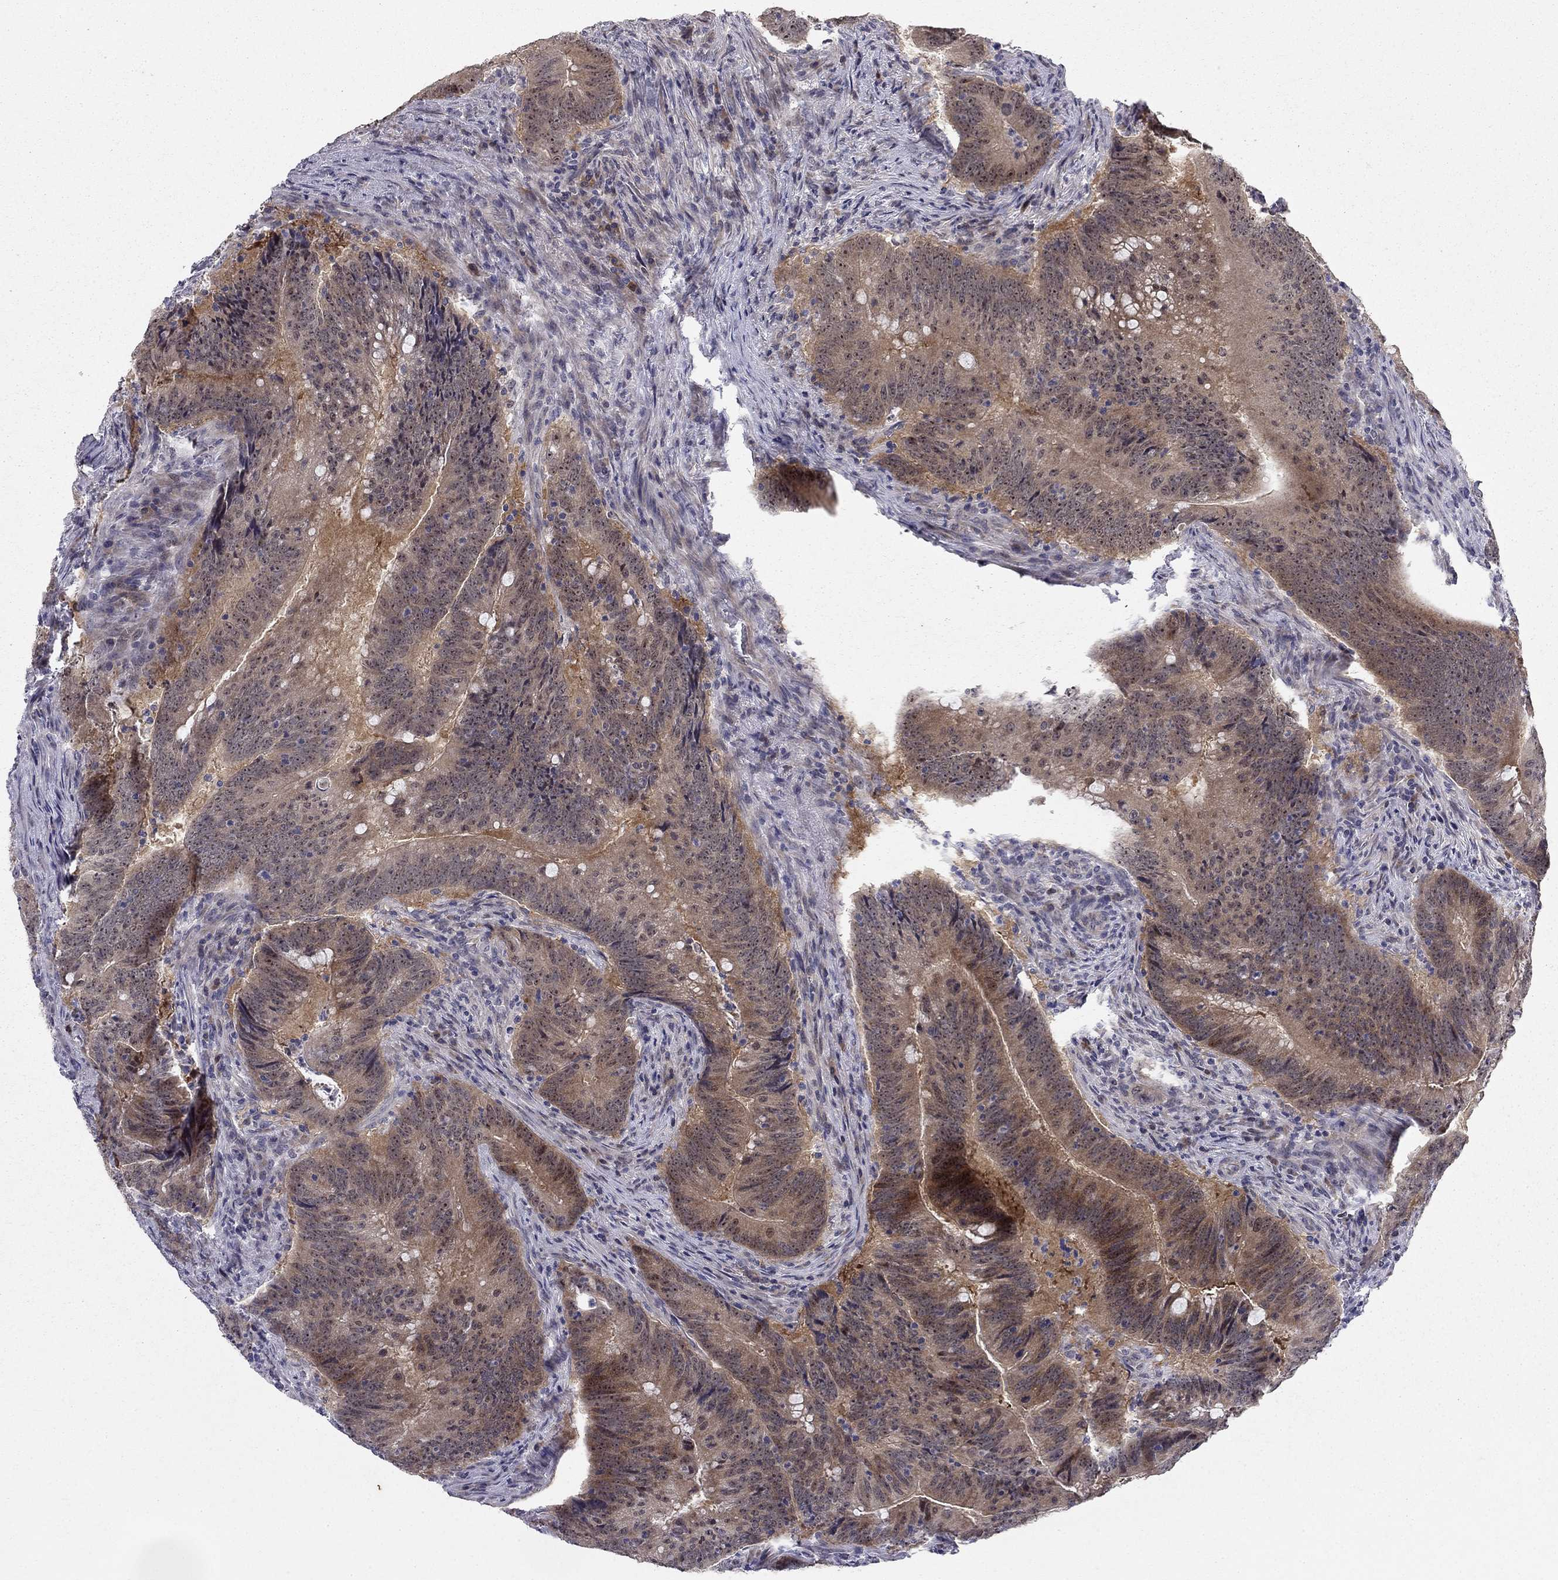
{"staining": {"intensity": "moderate", "quantity": ">75%", "location": "cytoplasmic/membranous"}, "tissue": "colorectal cancer", "cell_type": "Tumor cells", "image_type": "cancer", "snomed": [{"axis": "morphology", "description": "Adenocarcinoma, NOS"}, {"axis": "topography", "description": "Colon"}], "caption": "IHC histopathology image of colorectal cancer stained for a protein (brown), which reveals medium levels of moderate cytoplasmic/membranous expression in approximately >75% of tumor cells.", "gene": "STXBP6", "patient": {"sex": "female", "age": 87}}